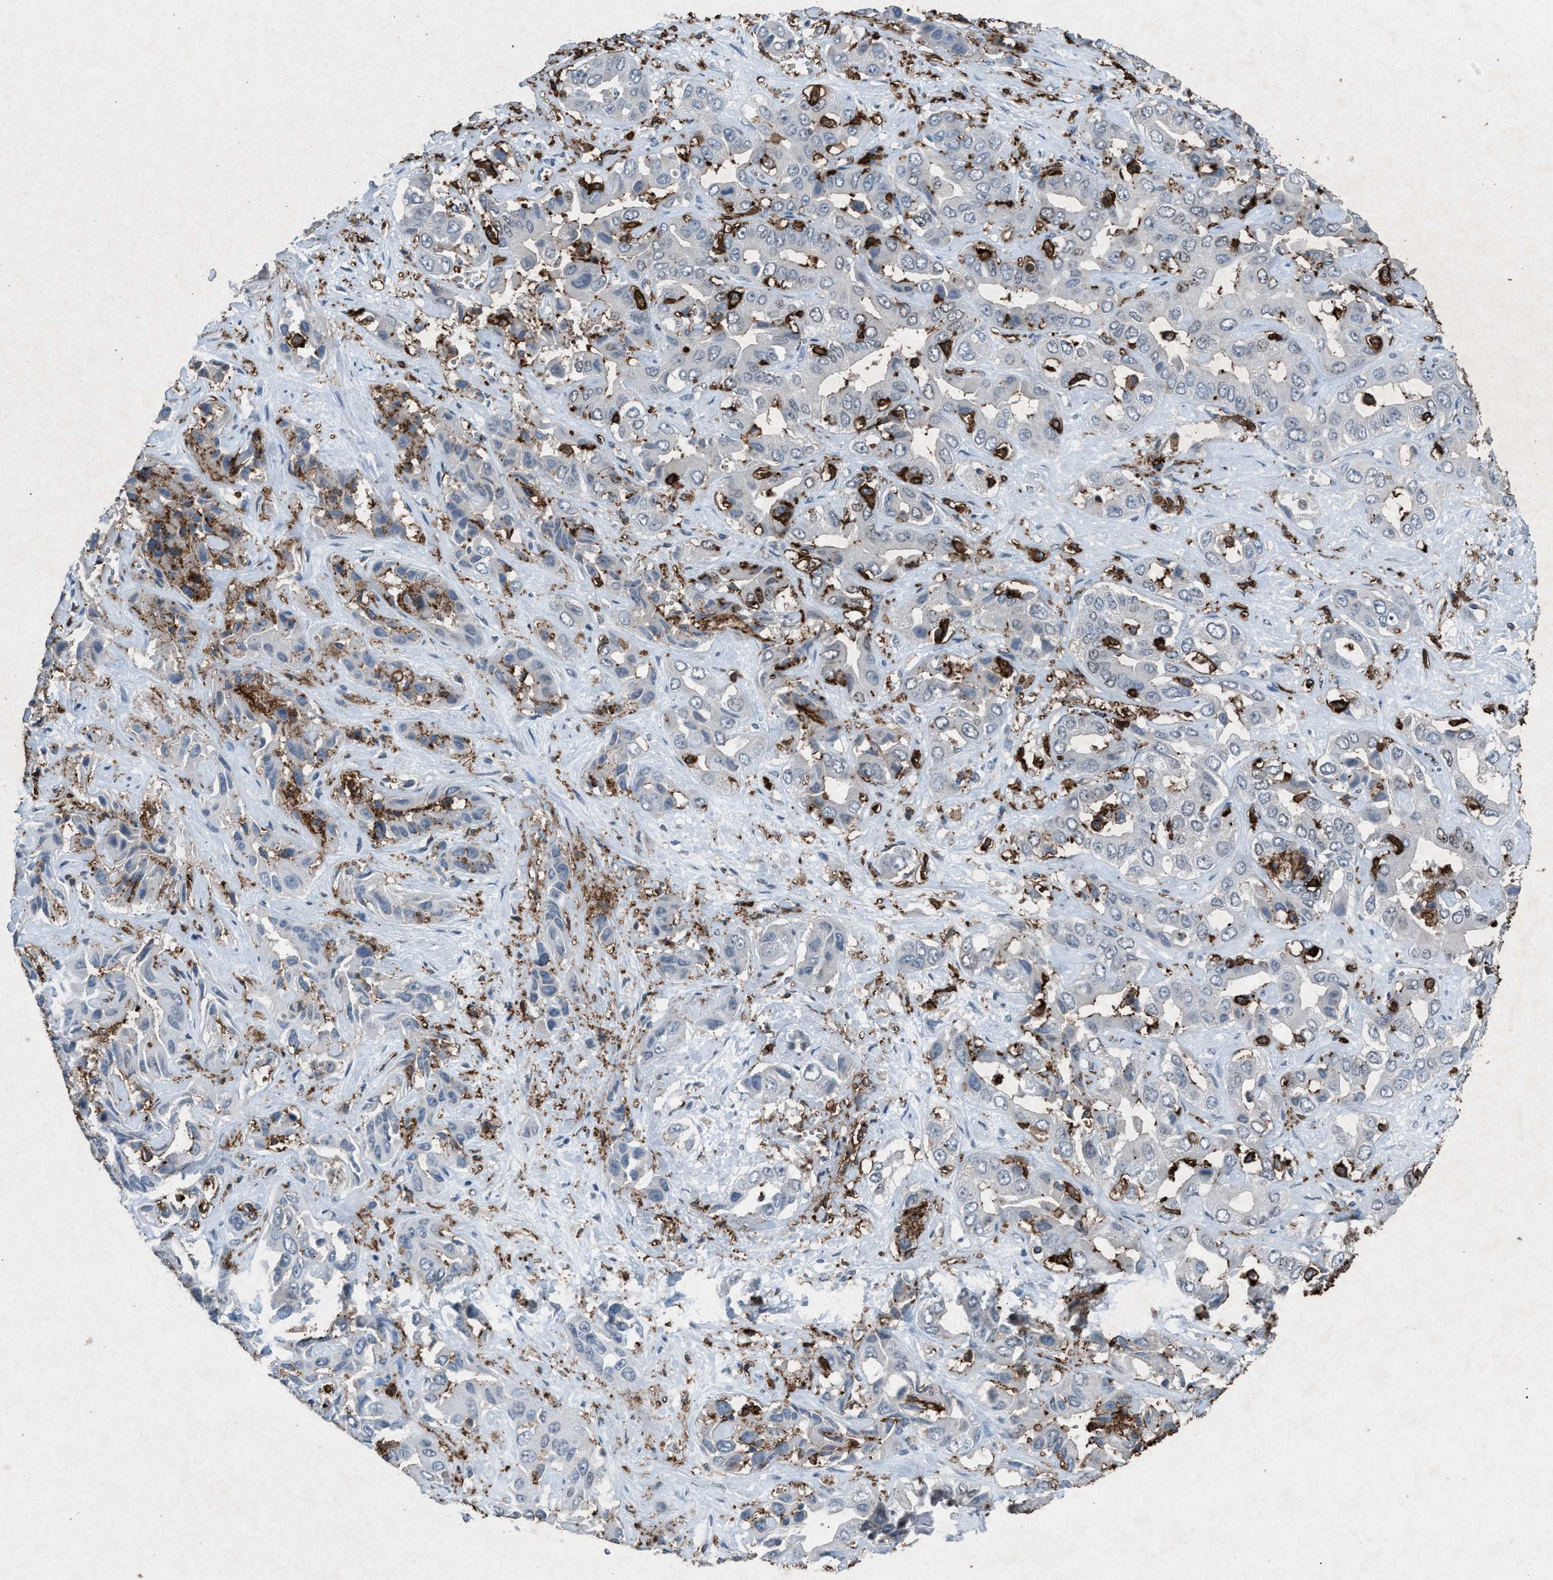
{"staining": {"intensity": "negative", "quantity": "none", "location": "none"}, "tissue": "liver cancer", "cell_type": "Tumor cells", "image_type": "cancer", "snomed": [{"axis": "morphology", "description": "Cholangiocarcinoma"}, {"axis": "topography", "description": "Liver"}], "caption": "An immunohistochemistry (IHC) image of liver cancer is shown. There is no staining in tumor cells of liver cancer. (Immunohistochemistry (ihc), brightfield microscopy, high magnification).", "gene": "FCER1G", "patient": {"sex": "female", "age": 52}}